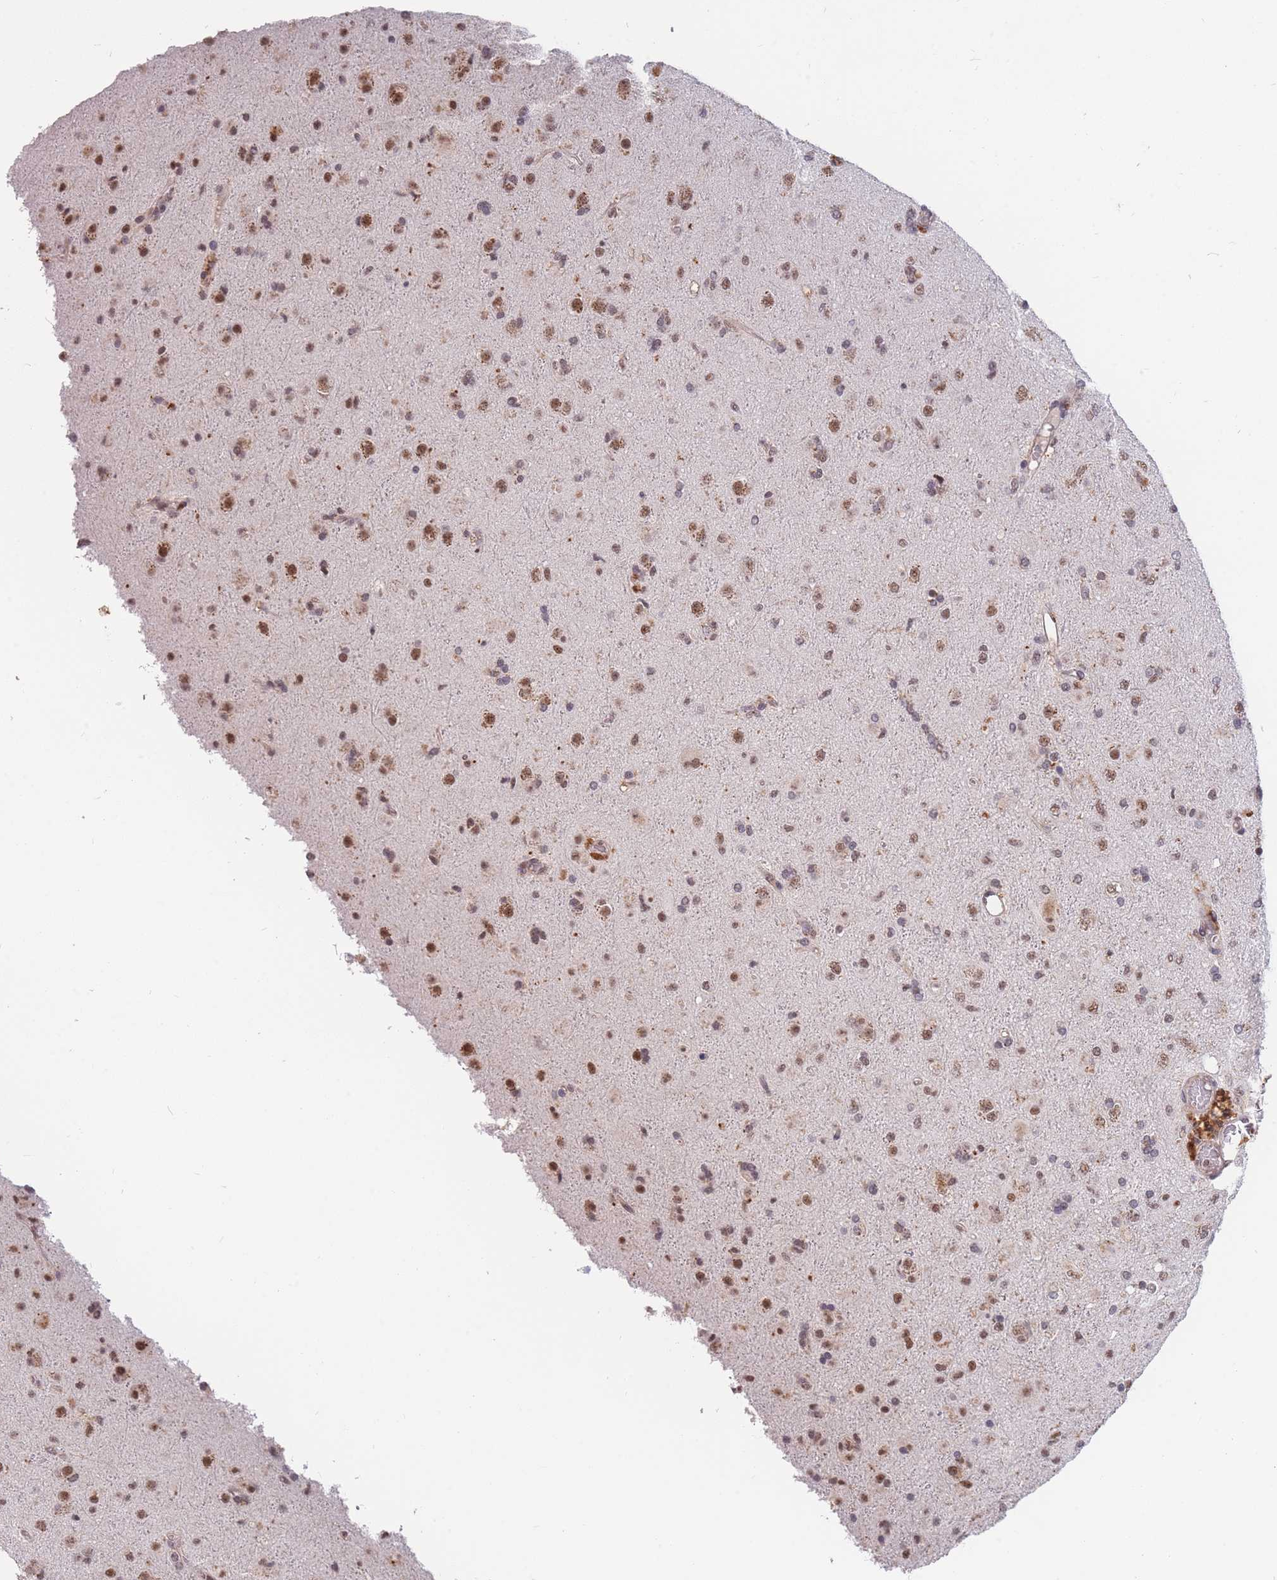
{"staining": {"intensity": "moderate", "quantity": ">75%", "location": "nuclear"}, "tissue": "glioma", "cell_type": "Tumor cells", "image_type": "cancer", "snomed": [{"axis": "morphology", "description": "Glioma, malignant, Low grade"}, {"axis": "topography", "description": "Brain"}], "caption": "A photomicrograph showing moderate nuclear expression in approximately >75% of tumor cells in glioma, as visualized by brown immunohistochemical staining.", "gene": "SNRPA1", "patient": {"sex": "male", "age": 65}}